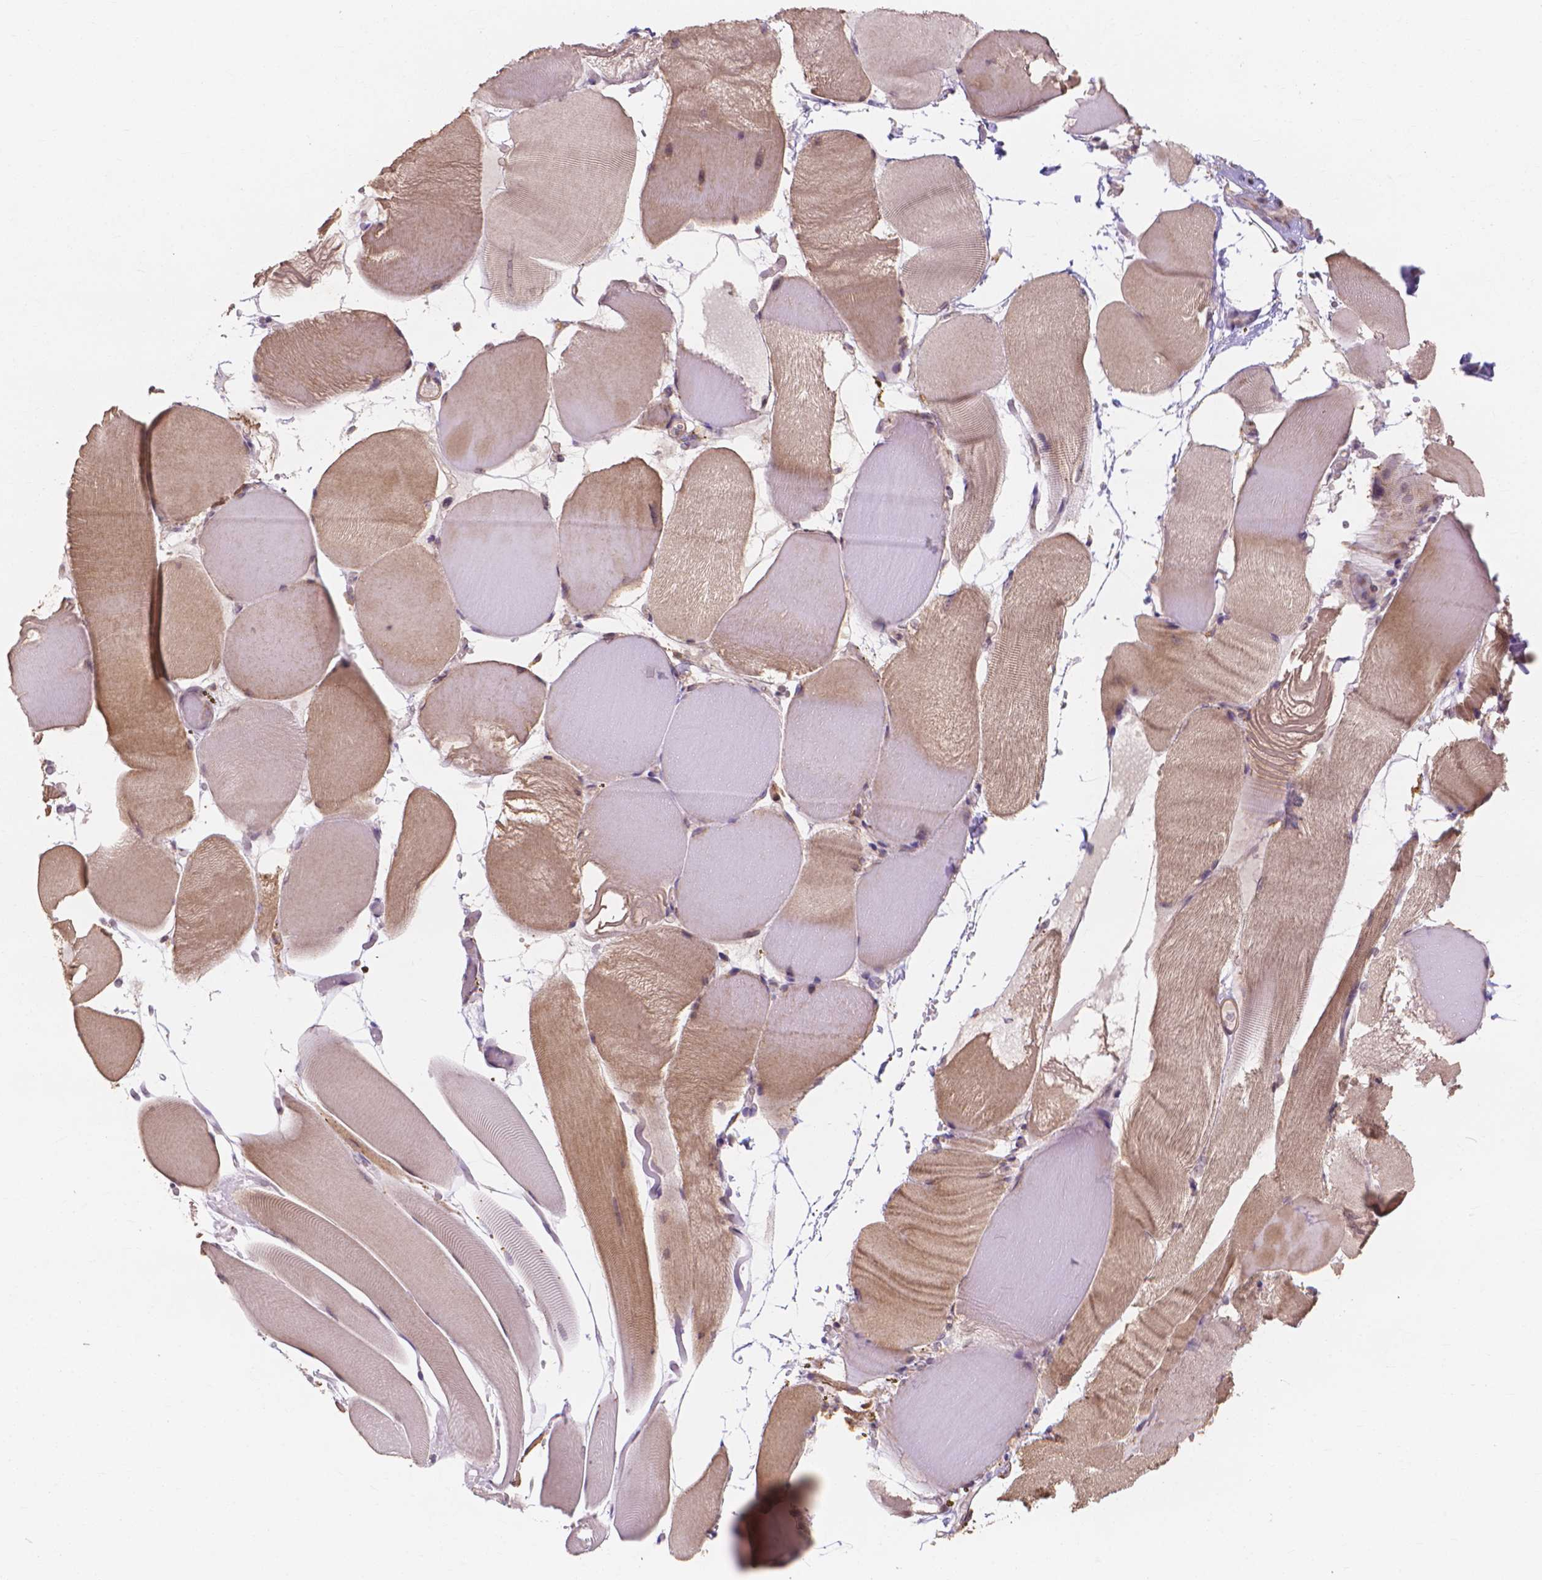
{"staining": {"intensity": "weak", "quantity": ">75%", "location": "cytoplasmic/membranous"}, "tissue": "skeletal muscle", "cell_type": "Myocytes", "image_type": "normal", "snomed": [{"axis": "morphology", "description": "Normal tissue, NOS"}, {"axis": "topography", "description": "Skeletal muscle"}], "caption": "Immunohistochemical staining of unremarkable human skeletal muscle reveals low levels of weak cytoplasmic/membranous expression in approximately >75% of myocytes. (DAB (3,3'-diaminobenzidine) IHC, brown staining for protein, blue staining for nuclei).", "gene": "TAB2", "patient": {"sex": "female", "age": 37}}